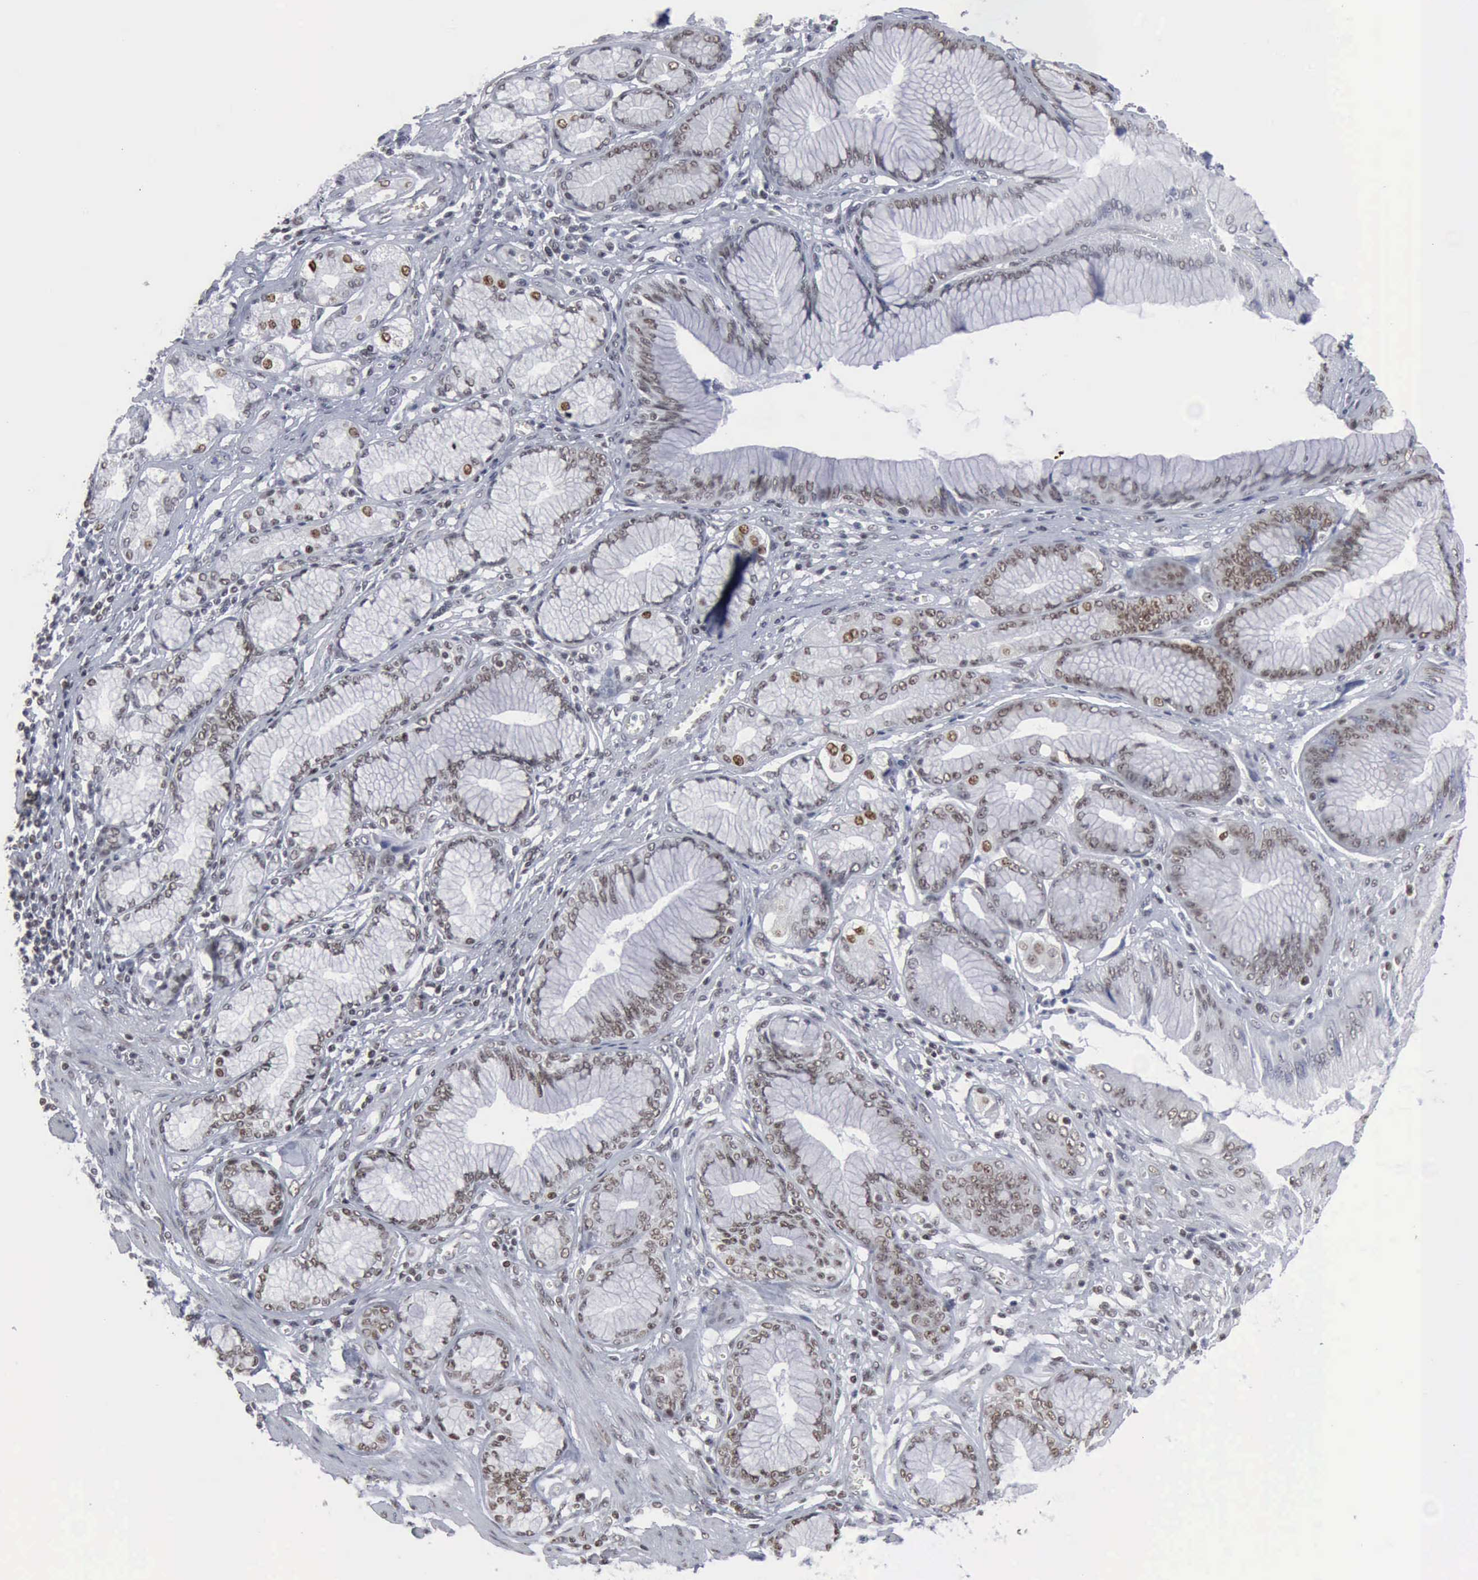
{"staining": {"intensity": "negative", "quantity": "none", "location": "none"}, "tissue": "stomach cancer", "cell_type": "Tumor cells", "image_type": "cancer", "snomed": [{"axis": "morphology", "description": "Adenocarcinoma, NOS"}, {"axis": "topography", "description": "Pancreas"}, {"axis": "topography", "description": "Stomach, upper"}], "caption": "An image of adenocarcinoma (stomach) stained for a protein demonstrates no brown staining in tumor cells.", "gene": "XPA", "patient": {"sex": "male", "age": 77}}